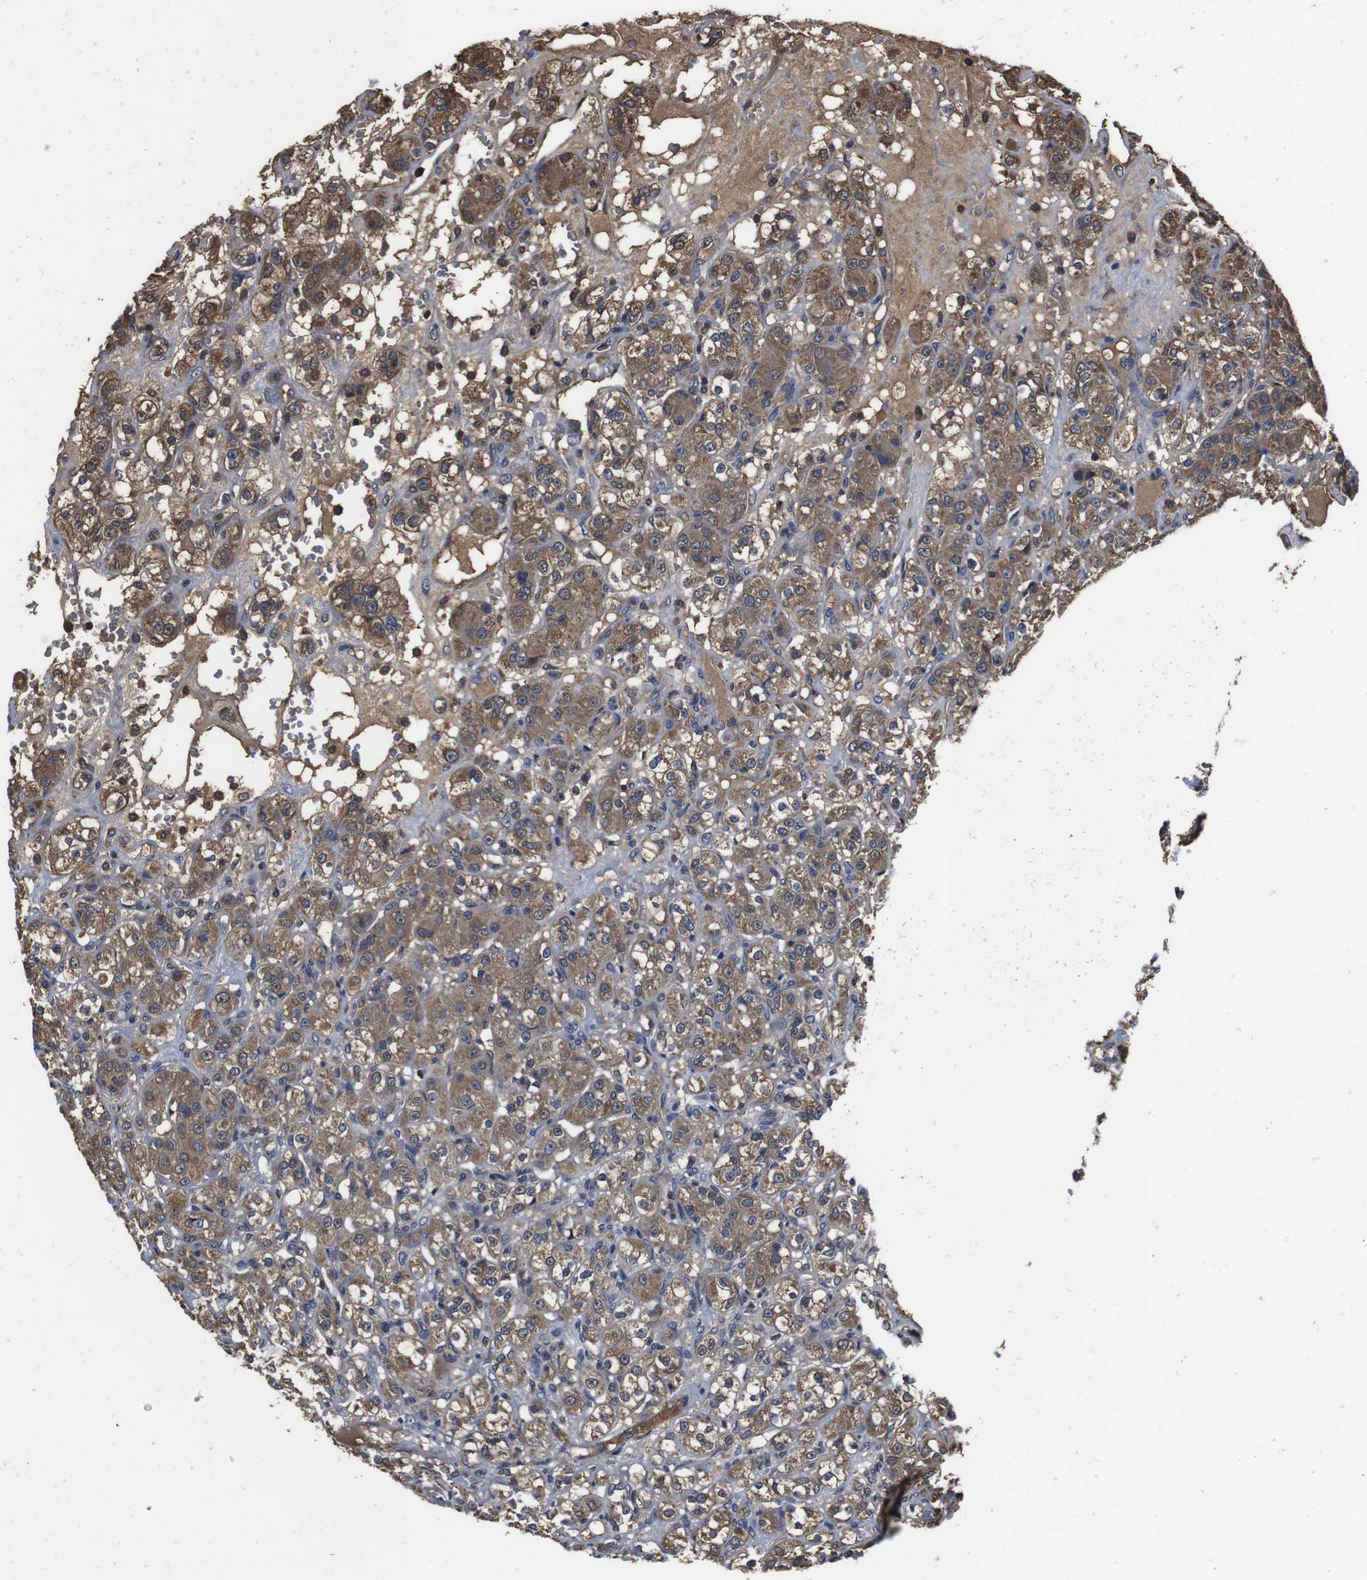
{"staining": {"intensity": "moderate", "quantity": ">75%", "location": "cytoplasmic/membranous"}, "tissue": "renal cancer", "cell_type": "Tumor cells", "image_type": "cancer", "snomed": [{"axis": "morphology", "description": "Normal tissue, NOS"}, {"axis": "morphology", "description": "Adenocarcinoma, NOS"}, {"axis": "topography", "description": "Kidney"}], "caption": "Moderate cytoplasmic/membranous positivity is present in about >75% of tumor cells in renal cancer (adenocarcinoma).", "gene": "CXCL11", "patient": {"sex": "male", "age": 61}}